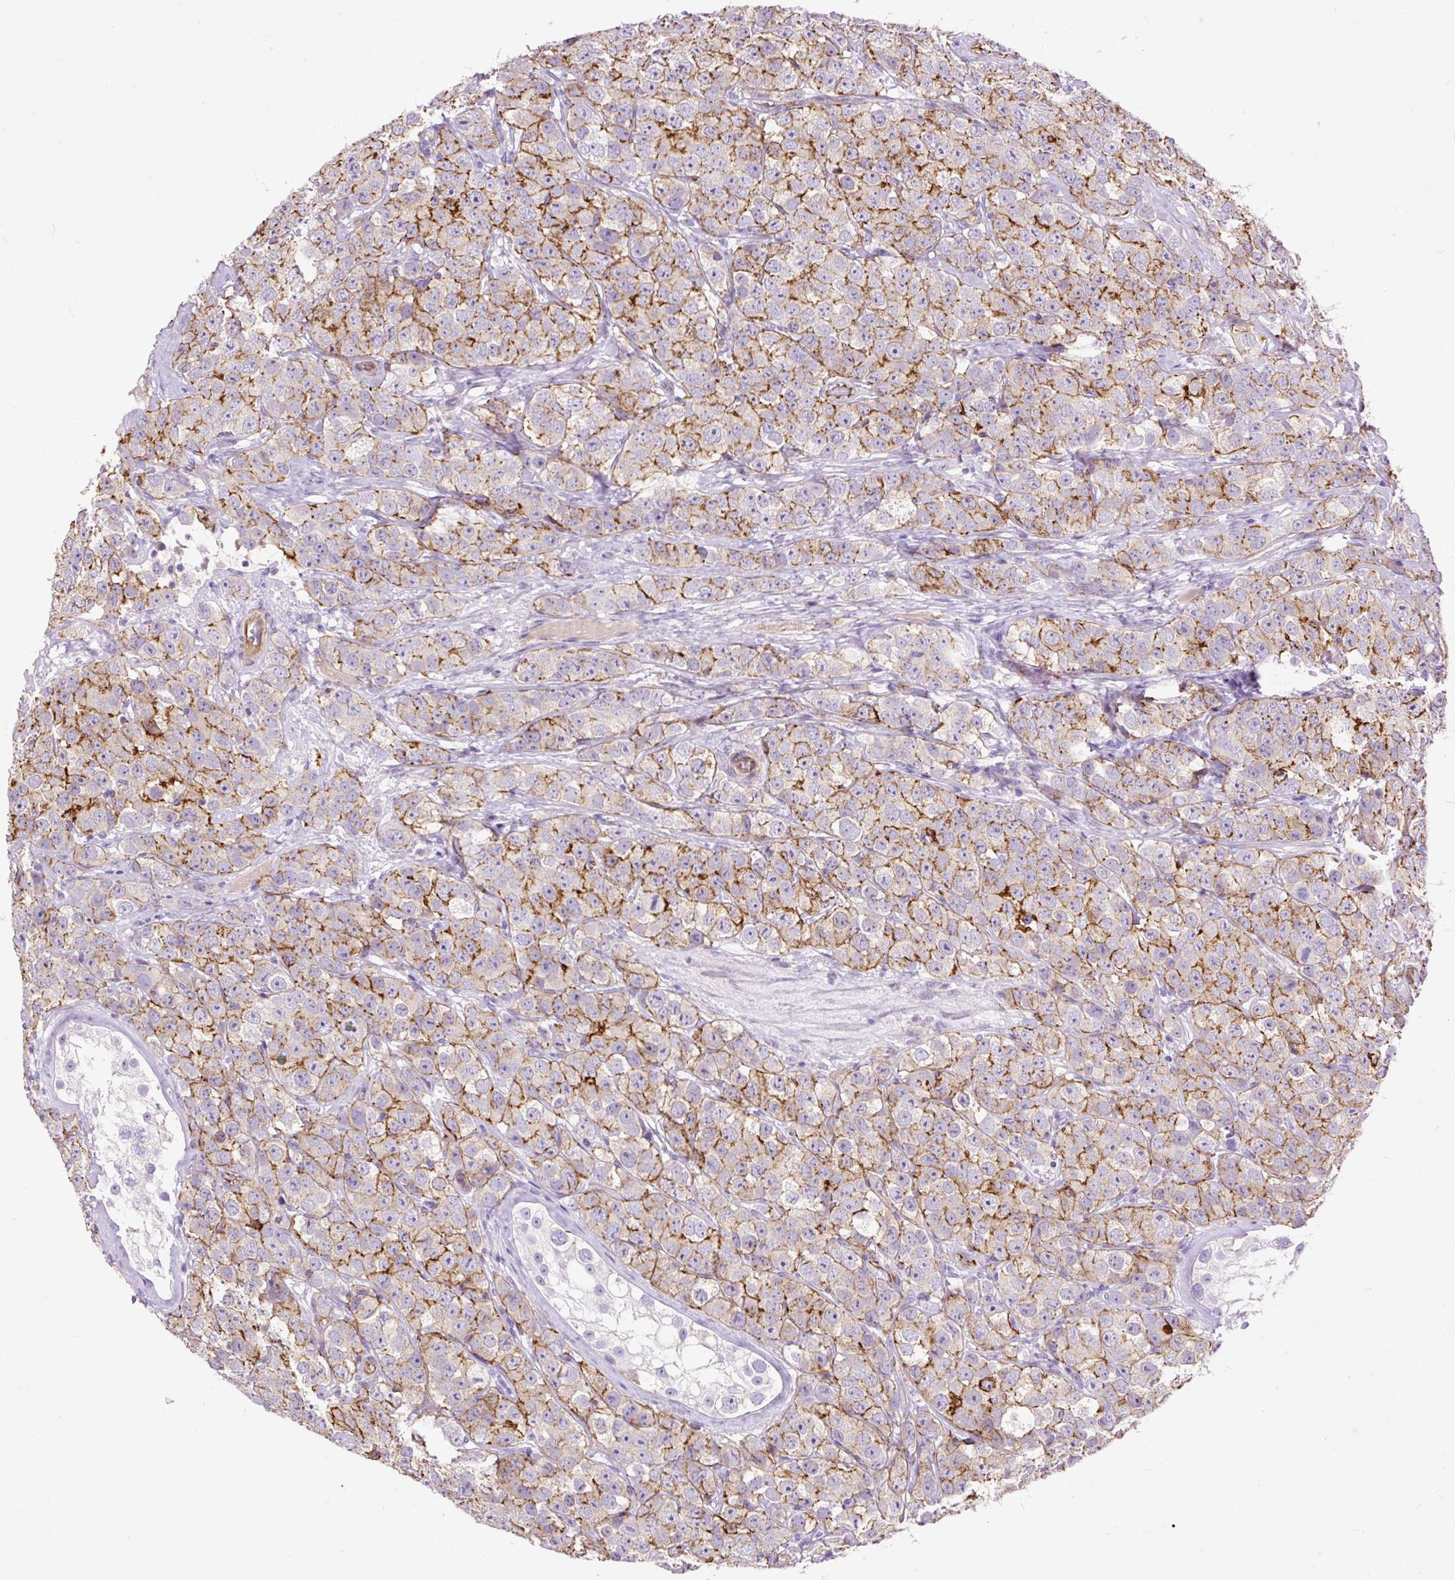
{"staining": {"intensity": "strong", "quantity": "<25%", "location": "cytoplasmic/membranous"}, "tissue": "testis cancer", "cell_type": "Tumor cells", "image_type": "cancer", "snomed": [{"axis": "morphology", "description": "Seminoma, NOS"}, {"axis": "topography", "description": "Testis"}], "caption": "Tumor cells display strong cytoplasmic/membranous staining in about <25% of cells in seminoma (testis).", "gene": "MAGEB16", "patient": {"sex": "male", "age": 28}}